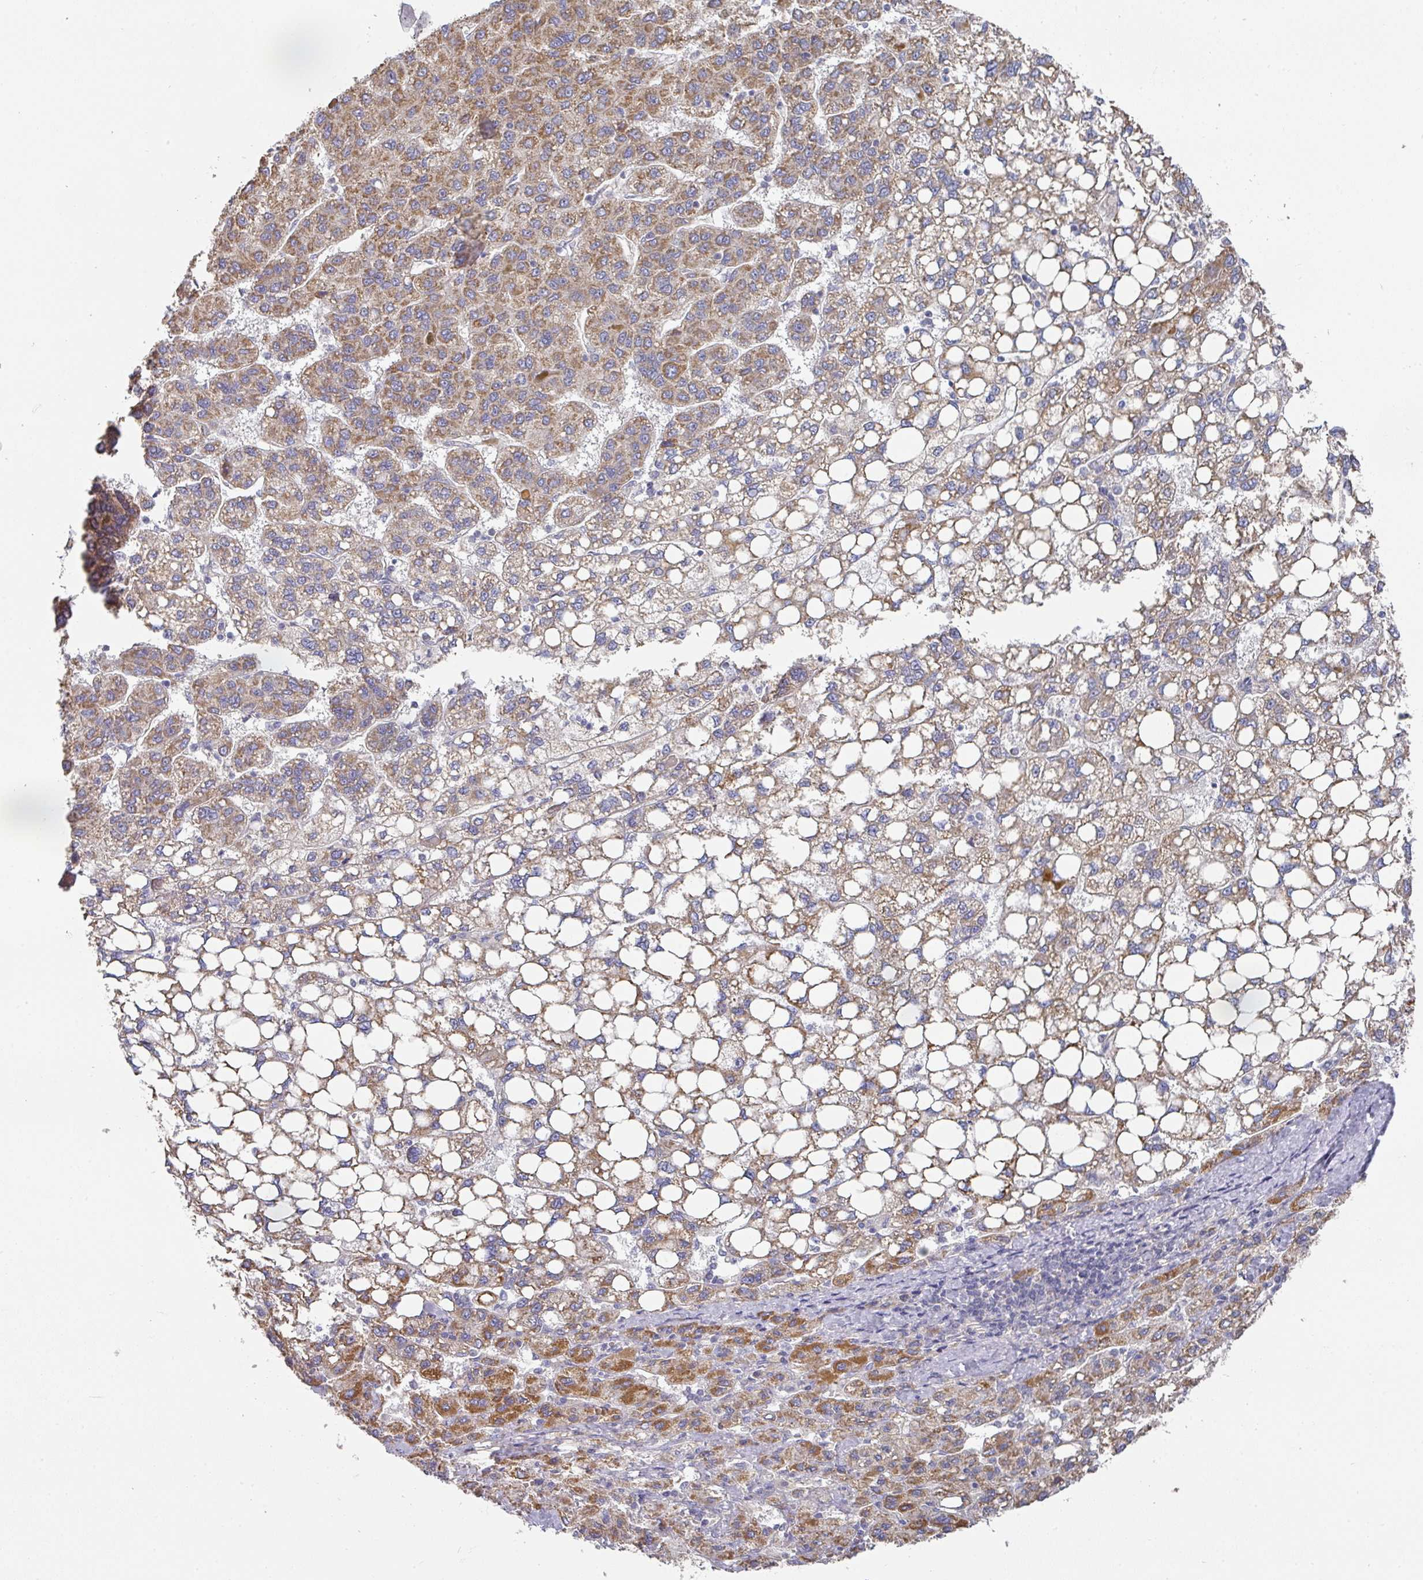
{"staining": {"intensity": "moderate", "quantity": ">75%", "location": "cytoplasmic/membranous"}, "tissue": "liver cancer", "cell_type": "Tumor cells", "image_type": "cancer", "snomed": [{"axis": "morphology", "description": "Carcinoma, Hepatocellular, NOS"}, {"axis": "topography", "description": "Liver"}], "caption": "The histopathology image demonstrates staining of hepatocellular carcinoma (liver), revealing moderate cytoplasmic/membranous protein staining (brown color) within tumor cells.", "gene": "PYROXD2", "patient": {"sex": "female", "age": 82}}